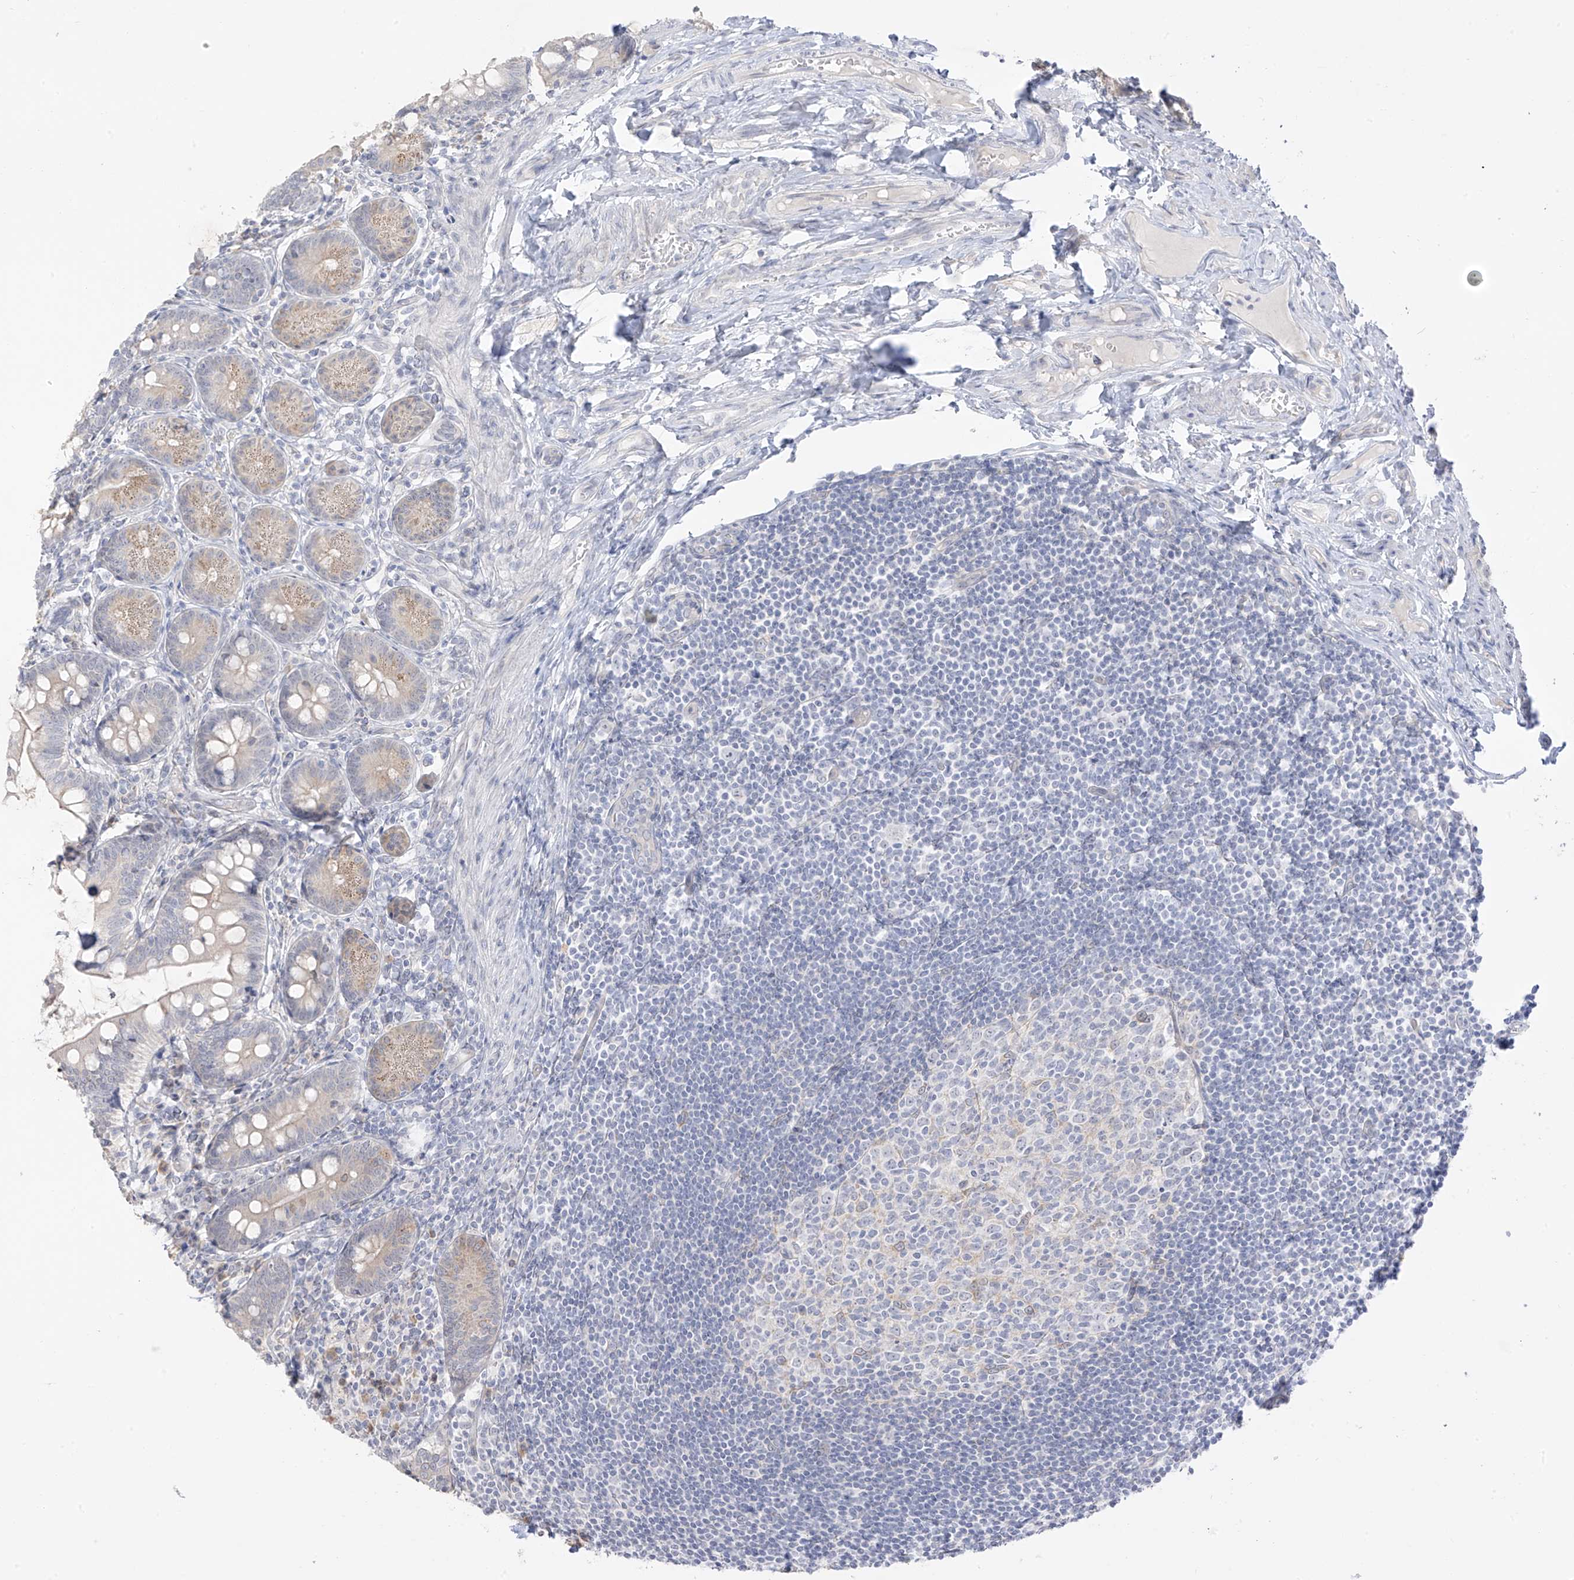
{"staining": {"intensity": "weak", "quantity": "25%-75%", "location": "cytoplasmic/membranous"}, "tissue": "small intestine", "cell_type": "Glandular cells", "image_type": "normal", "snomed": [{"axis": "morphology", "description": "Normal tissue, NOS"}, {"axis": "topography", "description": "Small intestine"}], "caption": "Protein expression analysis of normal small intestine demonstrates weak cytoplasmic/membranous staining in approximately 25%-75% of glandular cells. The protein of interest is stained brown, and the nuclei are stained in blue (DAB (3,3'-diaminobenzidine) IHC with brightfield microscopy, high magnification).", "gene": "DCDC2", "patient": {"sex": "male", "age": 7}}